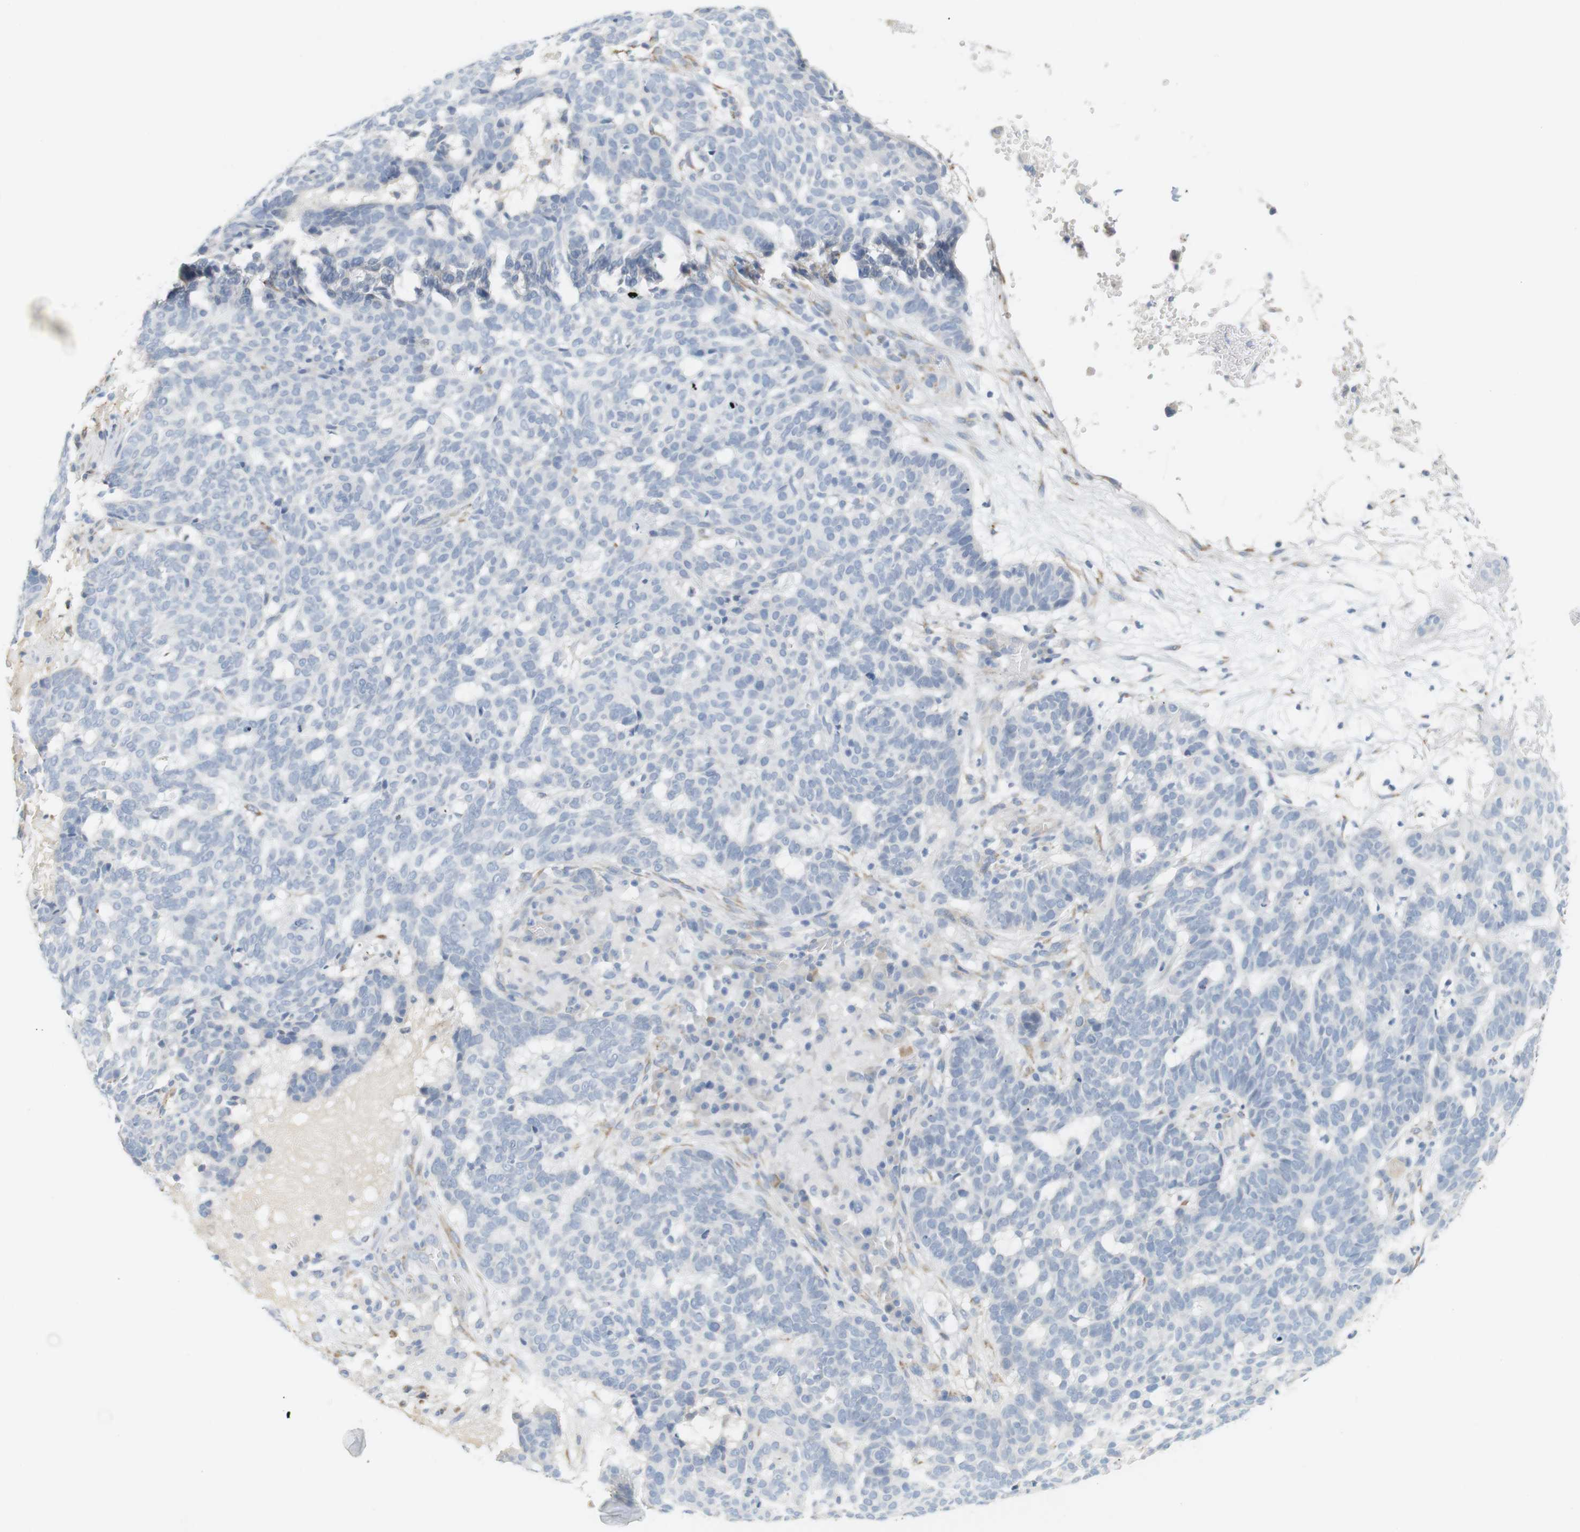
{"staining": {"intensity": "negative", "quantity": "none", "location": "none"}, "tissue": "skin cancer", "cell_type": "Tumor cells", "image_type": "cancer", "snomed": [{"axis": "morphology", "description": "Basal cell carcinoma"}, {"axis": "topography", "description": "Skin"}], "caption": "Tumor cells are negative for protein expression in human skin cancer (basal cell carcinoma). The staining was performed using DAB to visualize the protein expression in brown, while the nuclei were stained in blue with hematoxylin (Magnification: 20x).", "gene": "RGS9", "patient": {"sex": "male", "age": 85}}